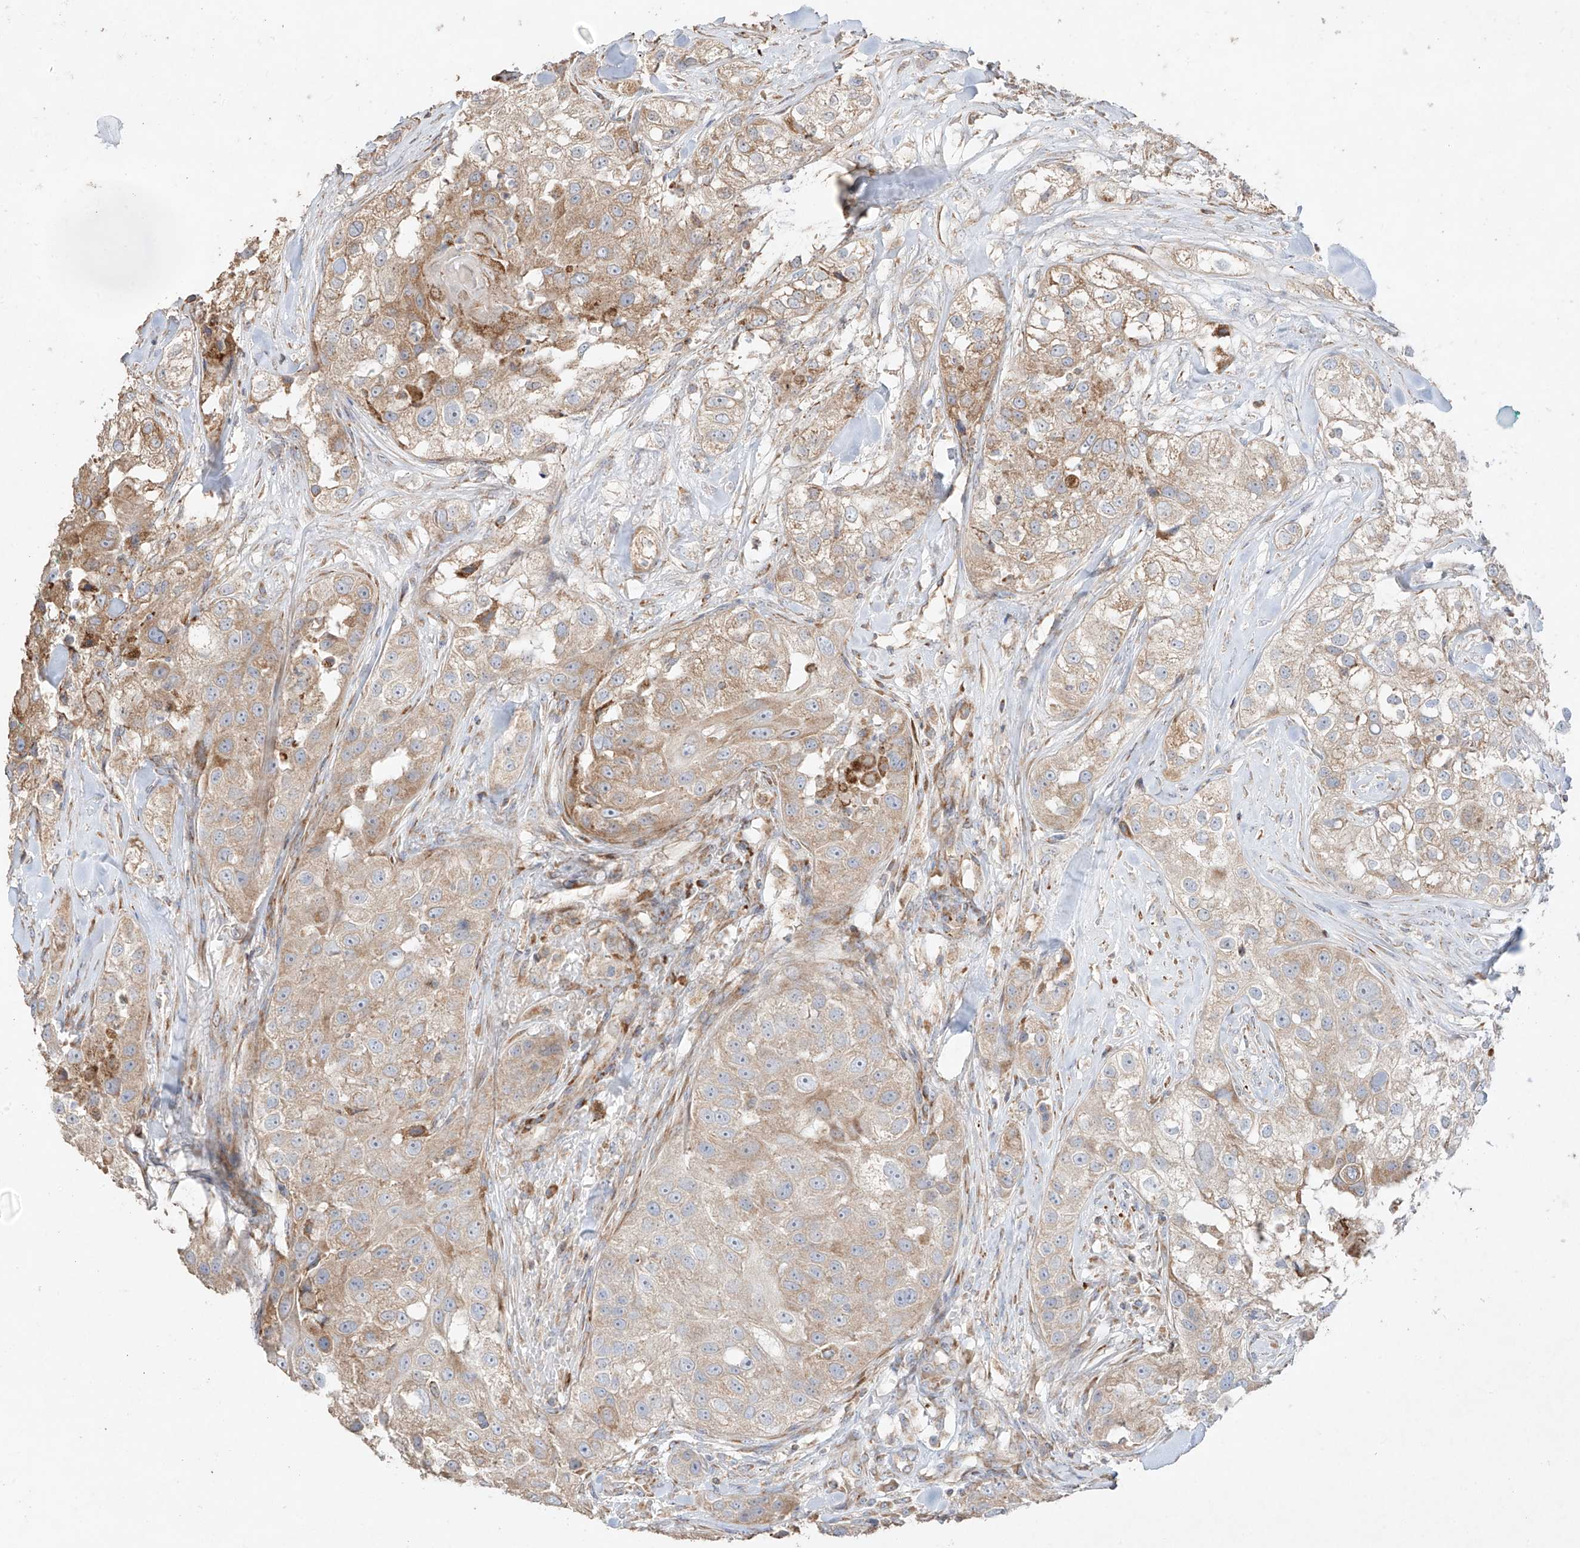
{"staining": {"intensity": "weak", "quantity": "25%-75%", "location": "cytoplasmic/membranous"}, "tissue": "head and neck cancer", "cell_type": "Tumor cells", "image_type": "cancer", "snomed": [{"axis": "morphology", "description": "Normal tissue, NOS"}, {"axis": "morphology", "description": "Squamous cell carcinoma, NOS"}, {"axis": "topography", "description": "Skeletal muscle"}, {"axis": "topography", "description": "Head-Neck"}], "caption": "A low amount of weak cytoplasmic/membranous expression is appreciated in about 25%-75% of tumor cells in head and neck cancer (squamous cell carcinoma) tissue.", "gene": "COLGALT2", "patient": {"sex": "male", "age": 51}}